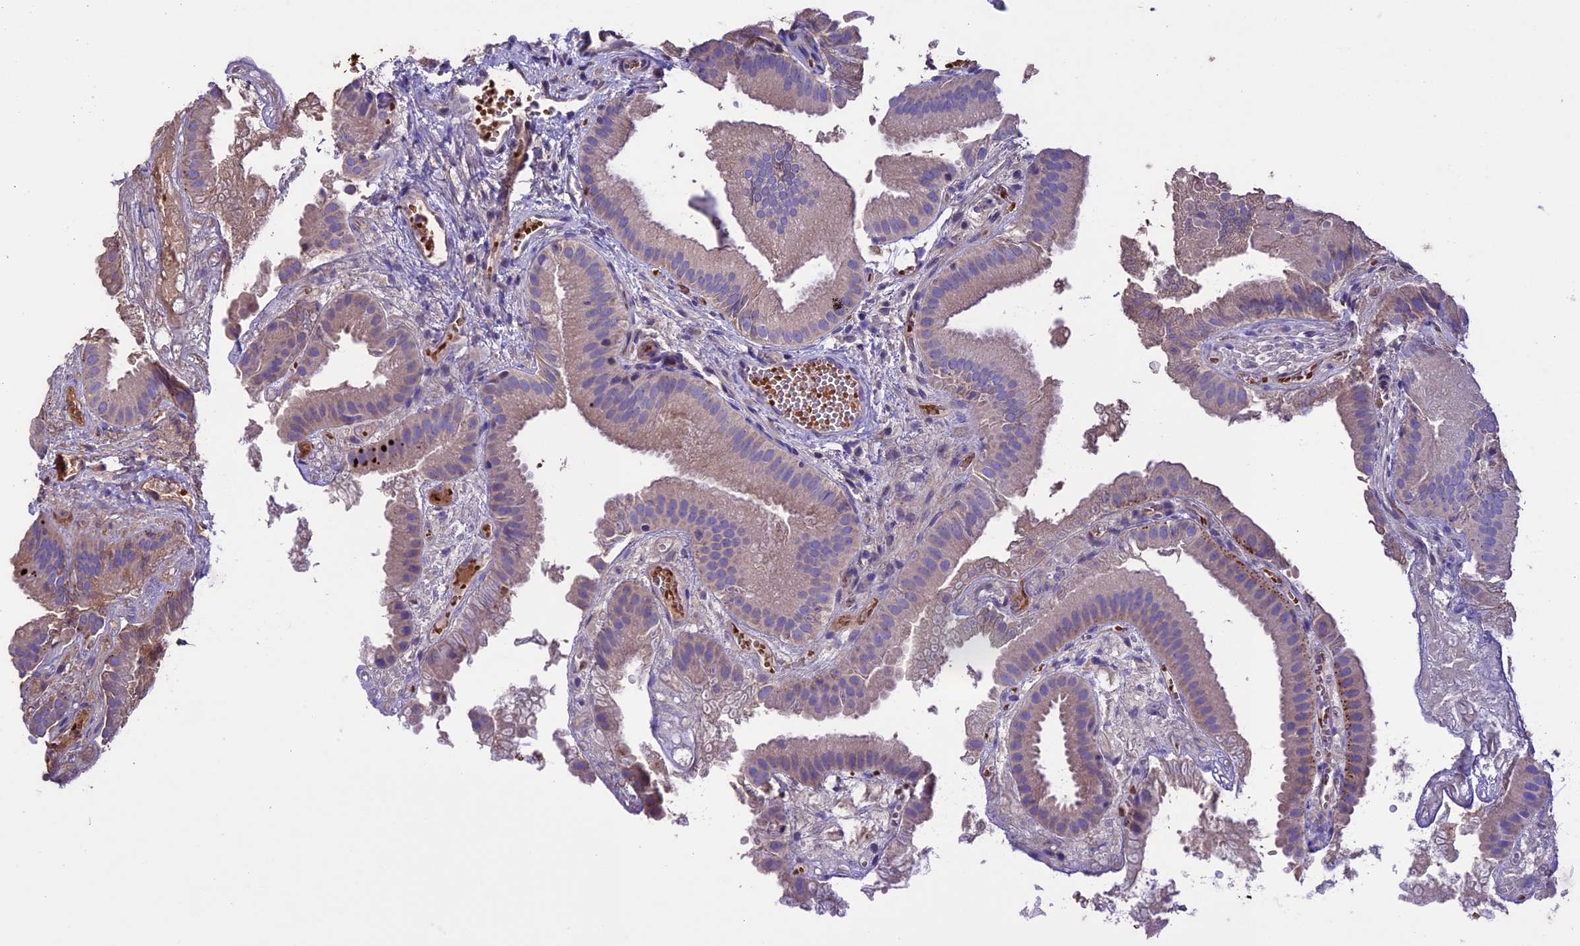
{"staining": {"intensity": "weak", "quantity": "<25%", "location": "cytoplasmic/membranous"}, "tissue": "gallbladder", "cell_type": "Glandular cells", "image_type": "normal", "snomed": [{"axis": "morphology", "description": "Normal tissue, NOS"}, {"axis": "topography", "description": "Gallbladder"}], "caption": "Gallbladder was stained to show a protein in brown. There is no significant expression in glandular cells. (DAB IHC with hematoxylin counter stain).", "gene": "TCP11L2", "patient": {"sex": "female", "age": 30}}